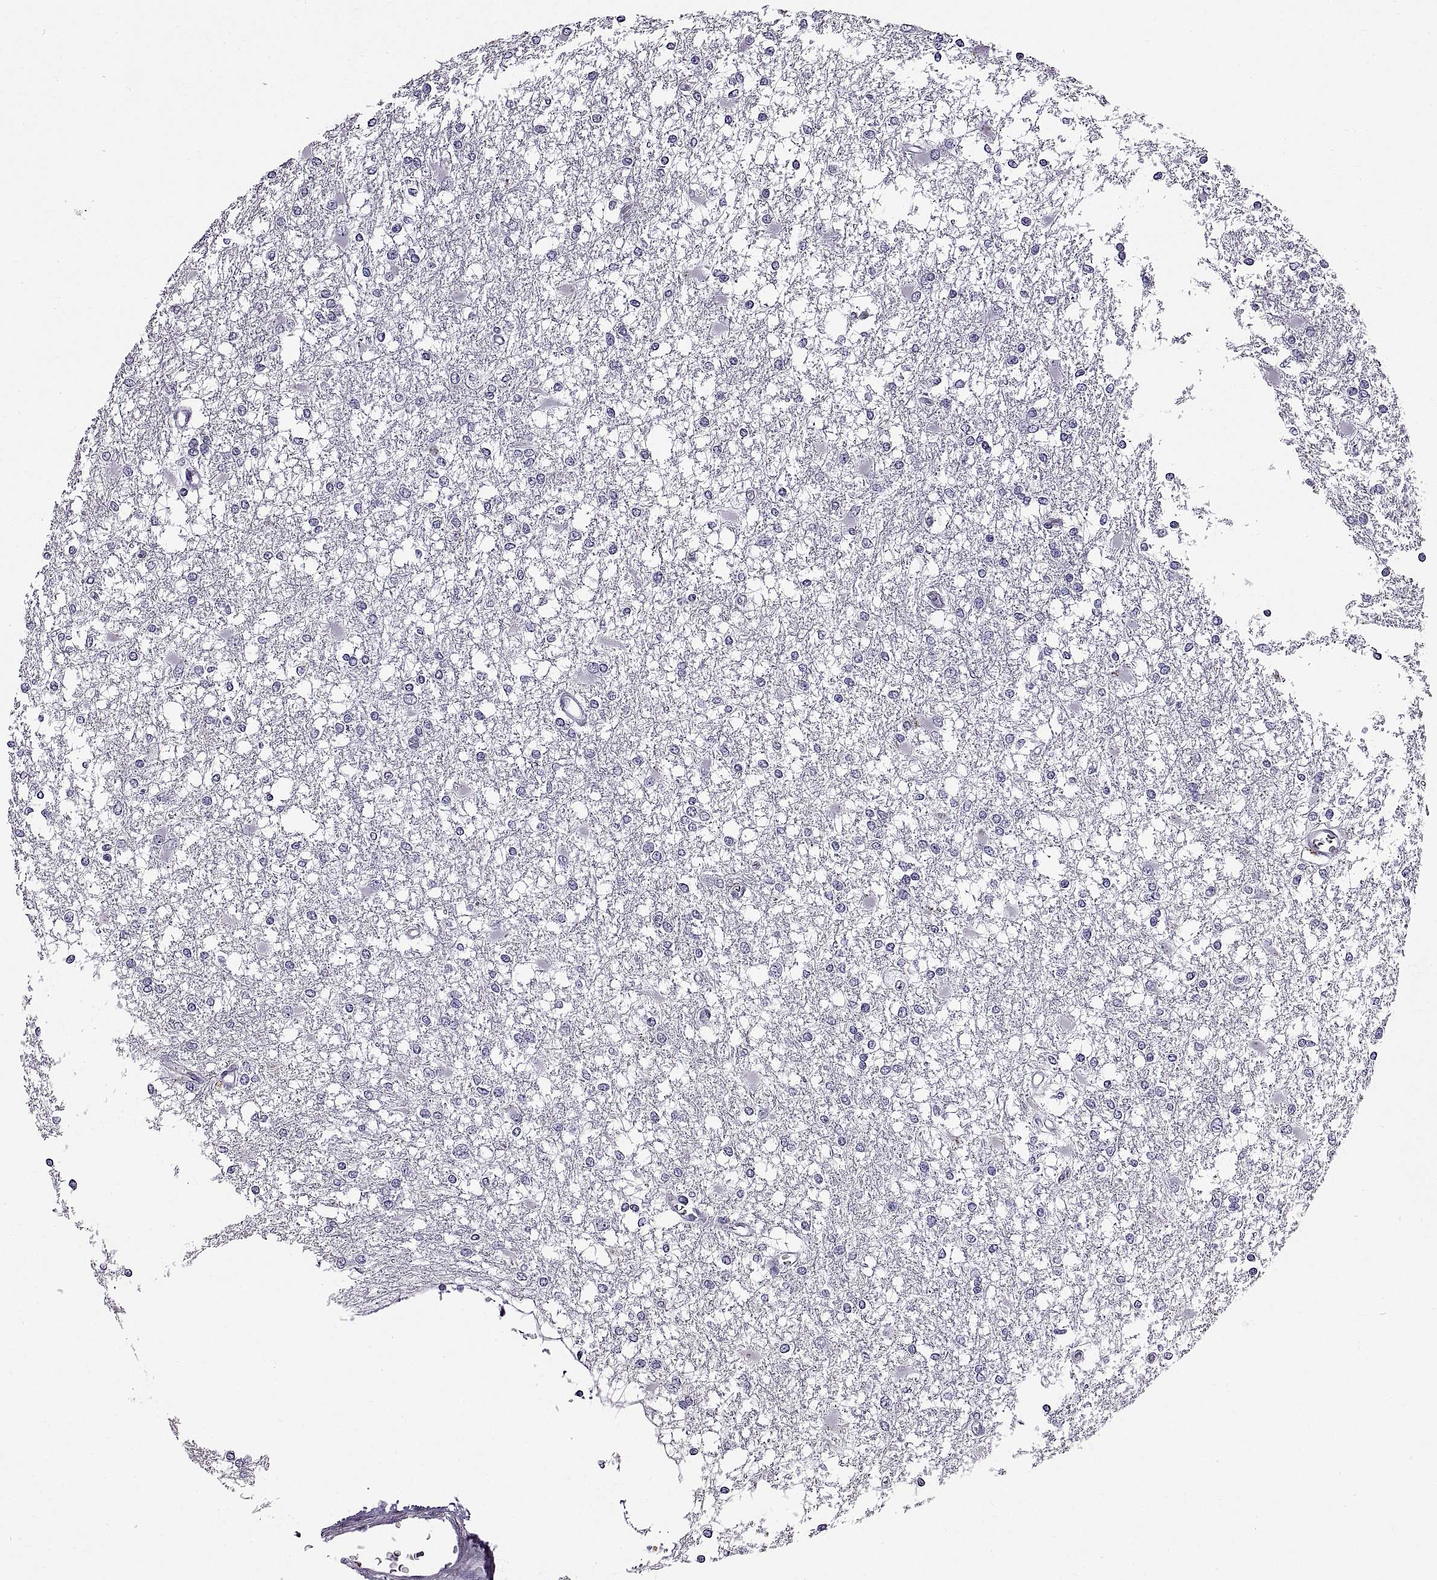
{"staining": {"intensity": "negative", "quantity": "none", "location": "none"}, "tissue": "glioma", "cell_type": "Tumor cells", "image_type": "cancer", "snomed": [{"axis": "morphology", "description": "Glioma, malignant, High grade"}, {"axis": "topography", "description": "Cerebral cortex"}], "caption": "High-grade glioma (malignant) was stained to show a protein in brown. There is no significant staining in tumor cells.", "gene": "WFDC8", "patient": {"sex": "male", "age": 79}}